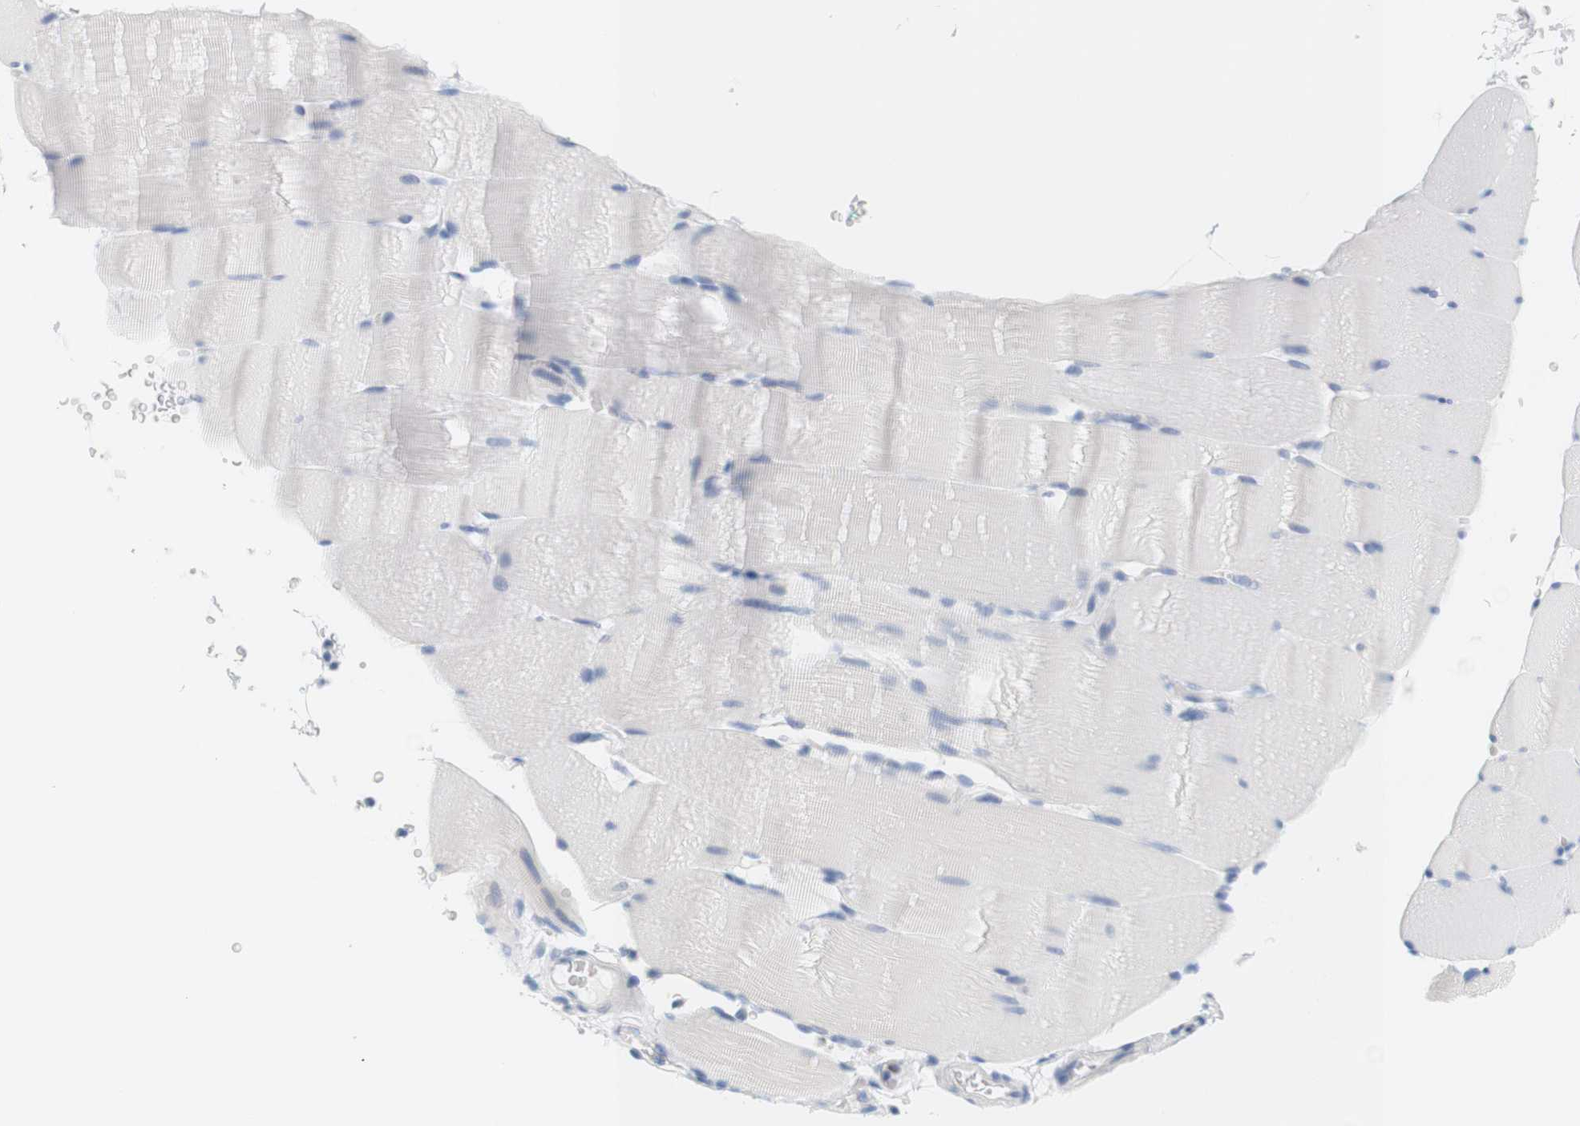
{"staining": {"intensity": "negative", "quantity": "none", "location": "none"}, "tissue": "skeletal muscle", "cell_type": "Myocytes", "image_type": "normal", "snomed": [{"axis": "morphology", "description": "Normal tissue, NOS"}, {"axis": "topography", "description": "Skeletal muscle"}], "caption": "The image demonstrates no significant staining in myocytes of skeletal muscle.", "gene": "OPRM1", "patient": {"sex": "male", "age": 62}}